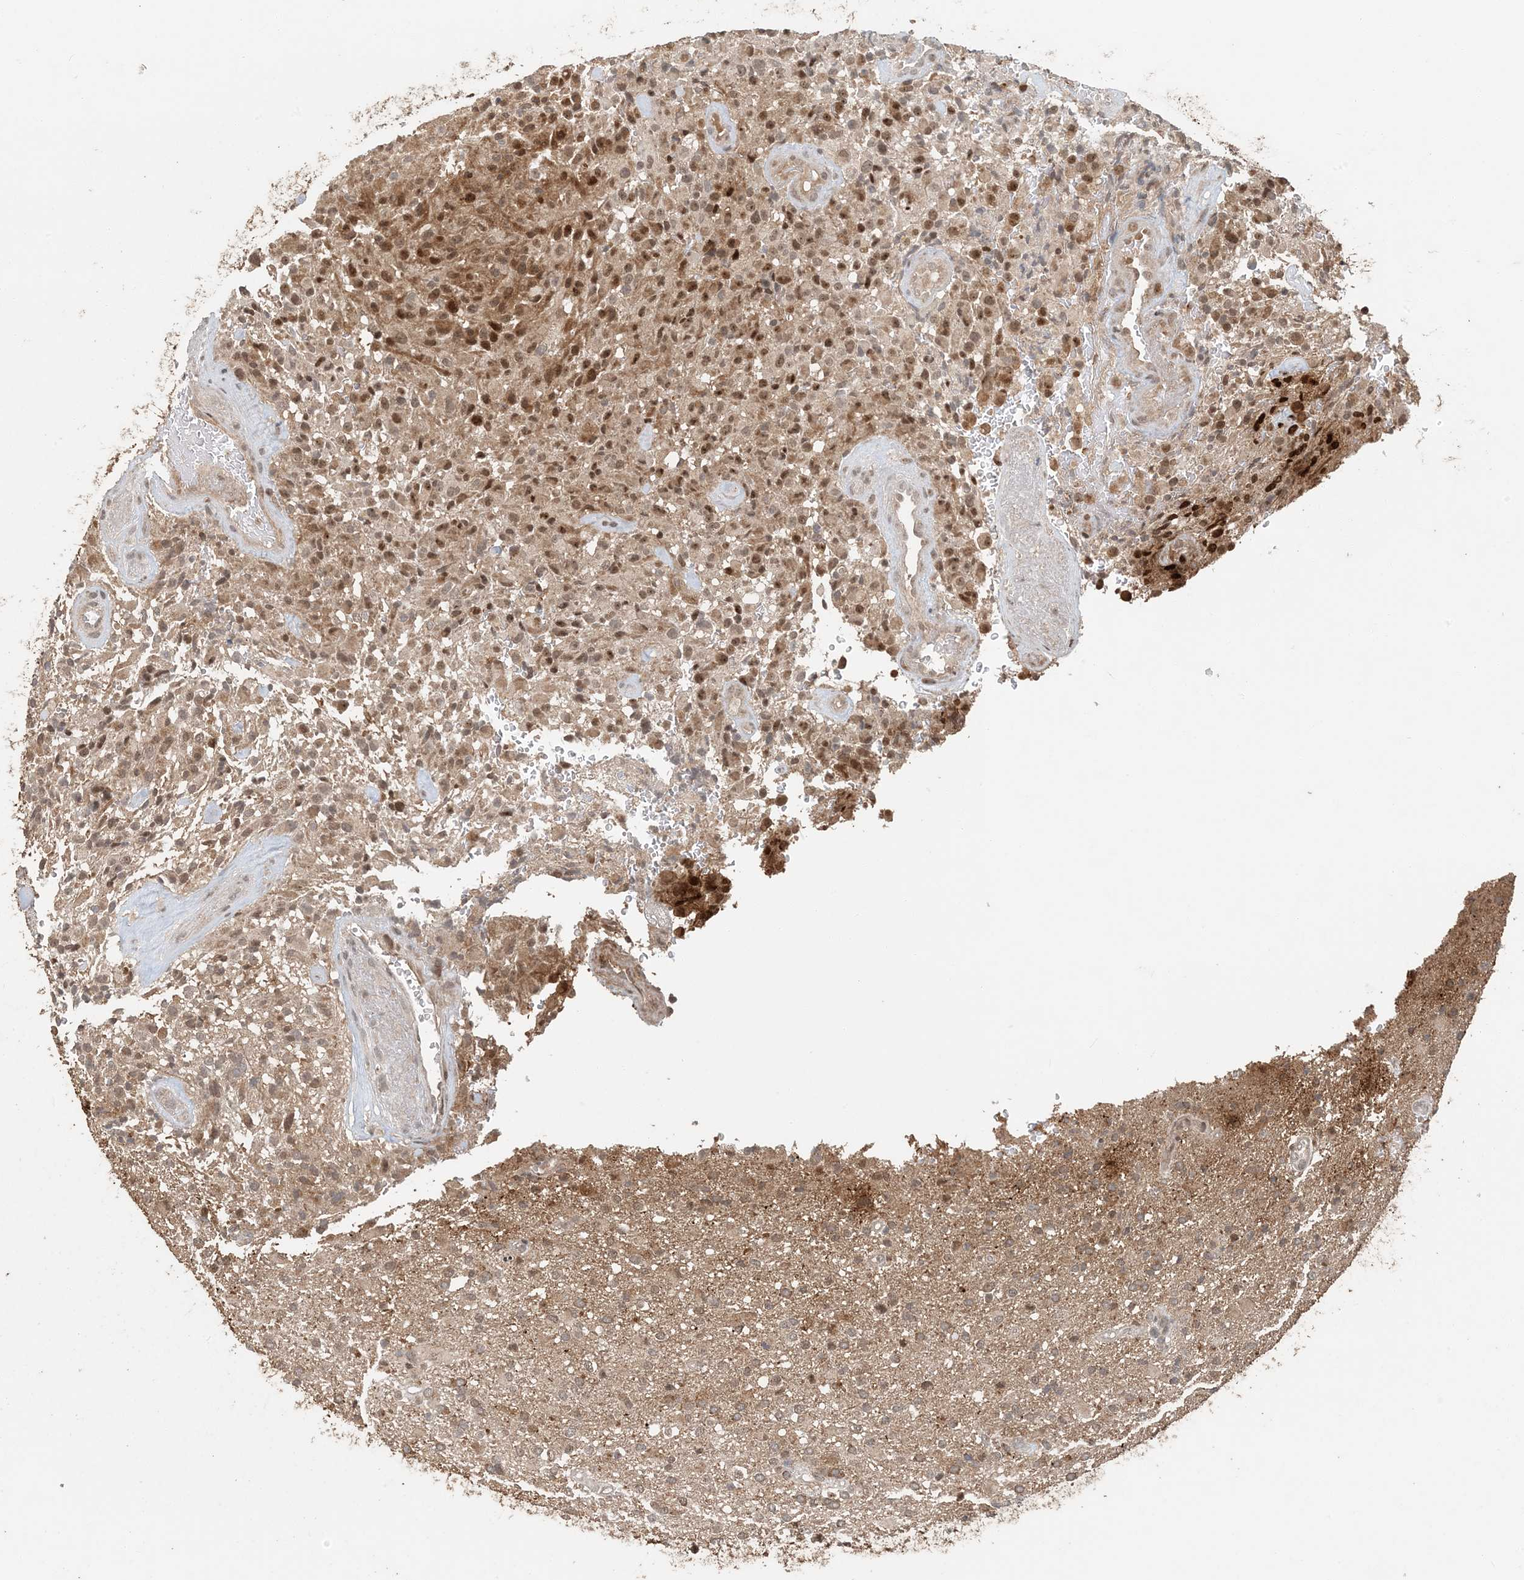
{"staining": {"intensity": "moderate", "quantity": ">75%", "location": "cytoplasmic/membranous,nuclear"}, "tissue": "glioma", "cell_type": "Tumor cells", "image_type": "cancer", "snomed": [{"axis": "morphology", "description": "Glioma, malignant, High grade"}, {"axis": "topography", "description": "Brain"}], "caption": "Immunohistochemical staining of glioma displays medium levels of moderate cytoplasmic/membranous and nuclear protein positivity in about >75% of tumor cells.", "gene": "ATP13A2", "patient": {"sex": "male", "age": 71}}